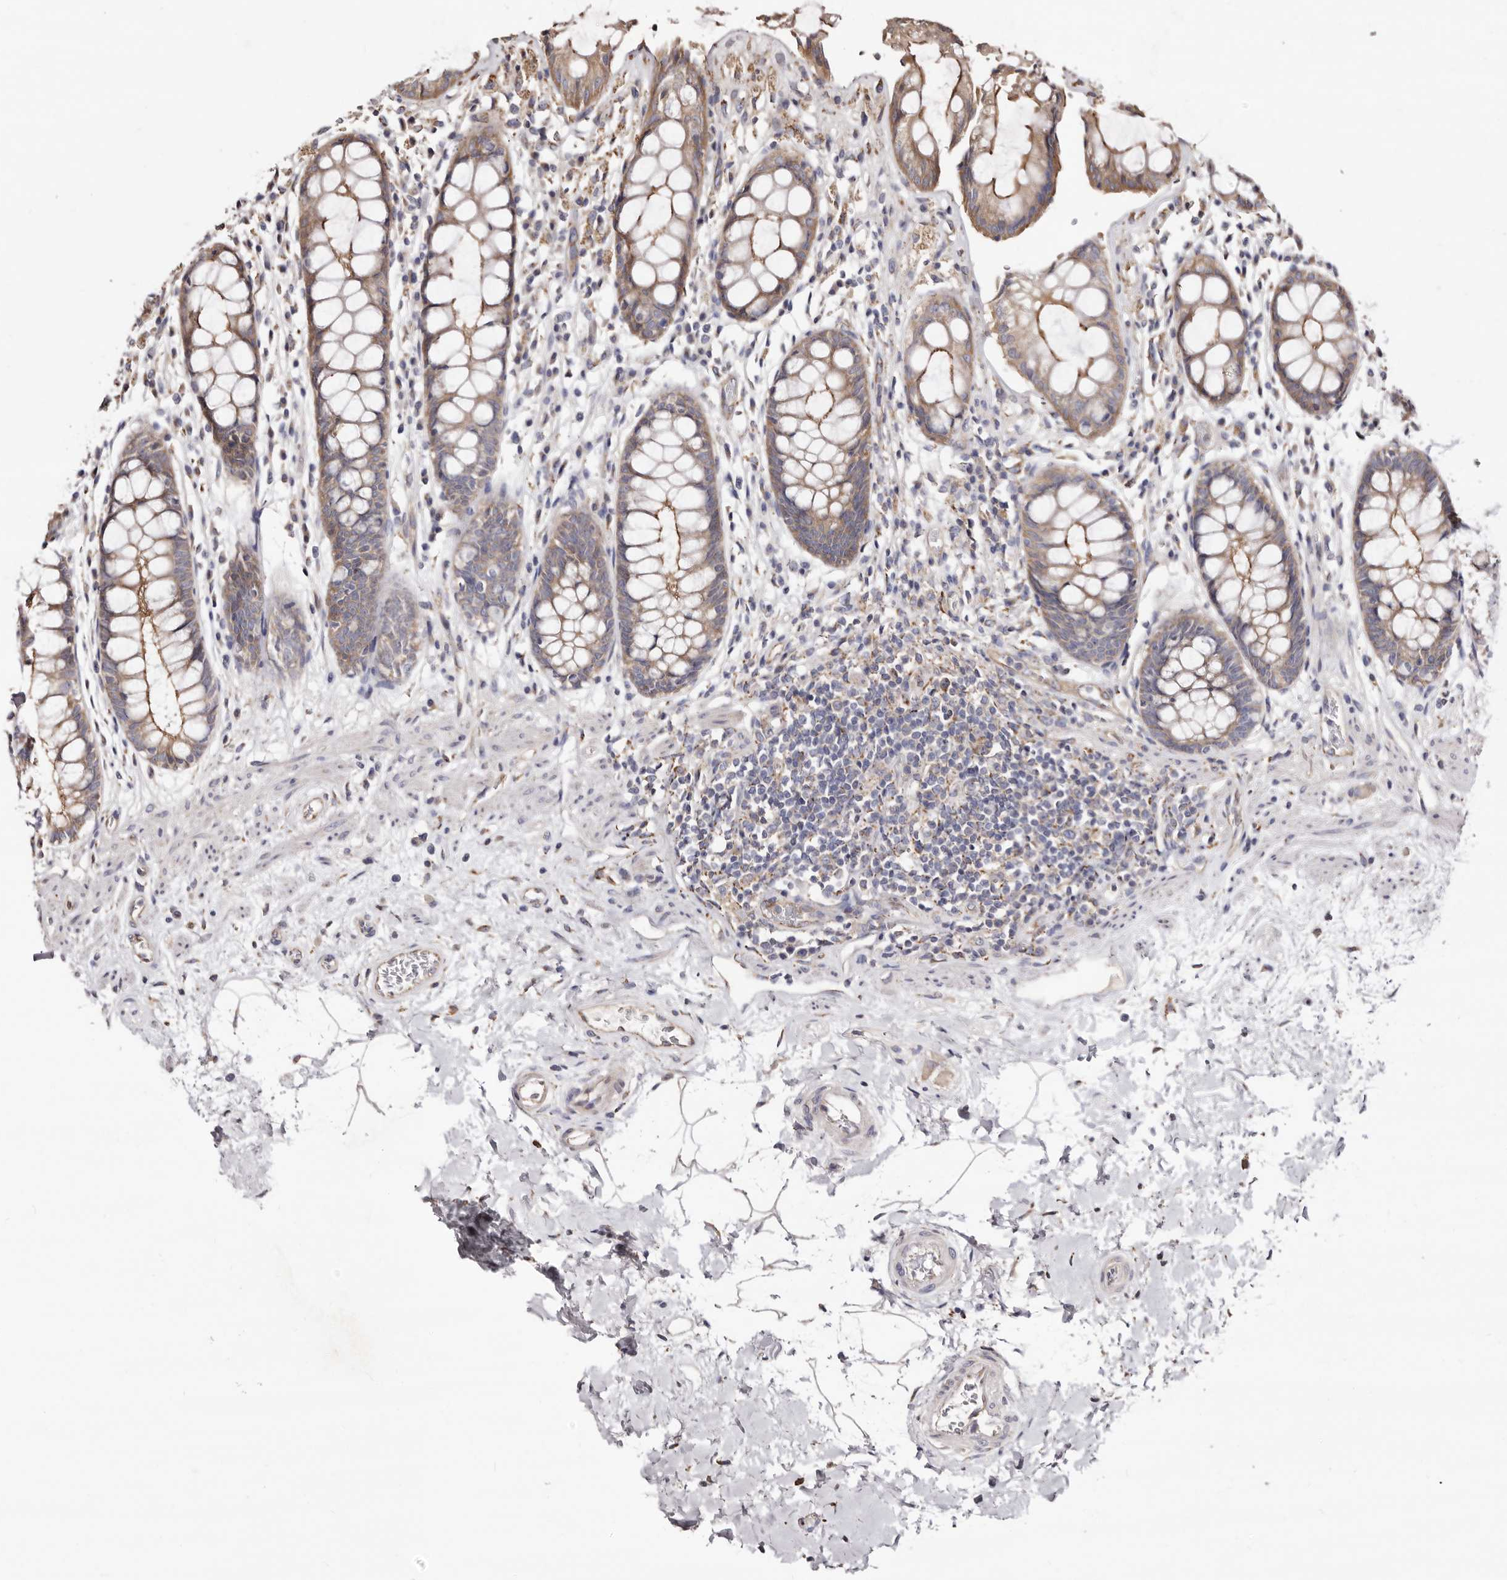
{"staining": {"intensity": "moderate", "quantity": "25%-75%", "location": "cytoplasmic/membranous"}, "tissue": "rectum", "cell_type": "Glandular cells", "image_type": "normal", "snomed": [{"axis": "morphology", "description": "Normal tissue, NOS"}, {"axis": "topography", "description": "Rectum"}], "caption": "Protein expression analysis of normal human rectum reveals moderate cytoplasmic/membranous expression in about 25%-75% of glandular cells. Nuclei are stained in blue.", "gene": "LUZP1", "patient": {"sex": "male", "age": 64}}